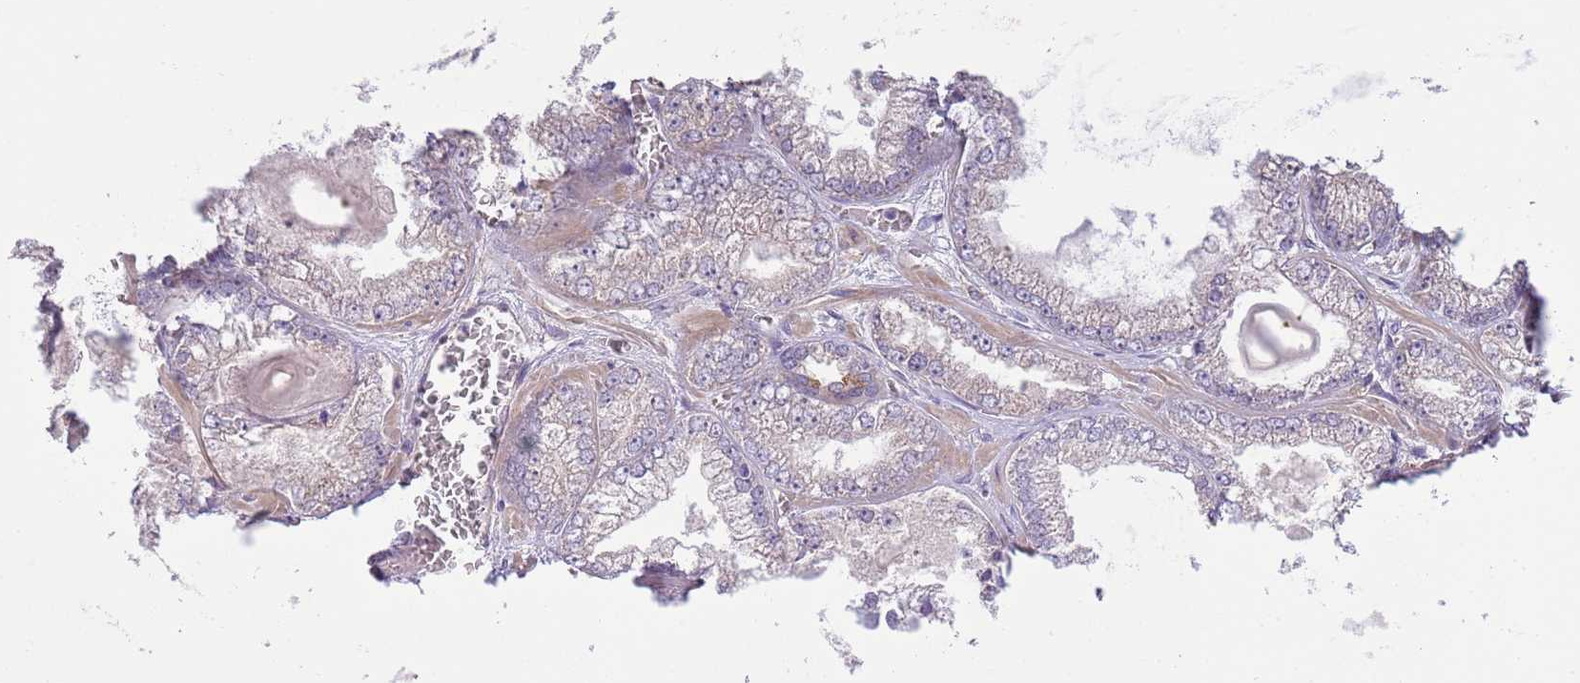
{"staining": {"intensity": "negative", "quantity": "none", "location": "none"}, "tissue": "prostate cancer", "cell_type": "Tumor cells", "image_type": "cancer", "snomed": [{"axis": "morphology", "description": "Adenocarcinoma, Low grade"}, {"axis": "topography", "description": "Prostate"}], "caption": "IHC histopathology image of neoplastic tissue: human adenocarcinoma (low-grade) (prostate) stained with DAB exhibits no significant protein staining in tumor cells. The staining is performed using DAB (3,3'-diaminobenzidine) brown chromogen with nuclei counter-stained in using hematoxylin.", "gene": "LIPJ", "patient": {"sex": "male", "age": 57}}